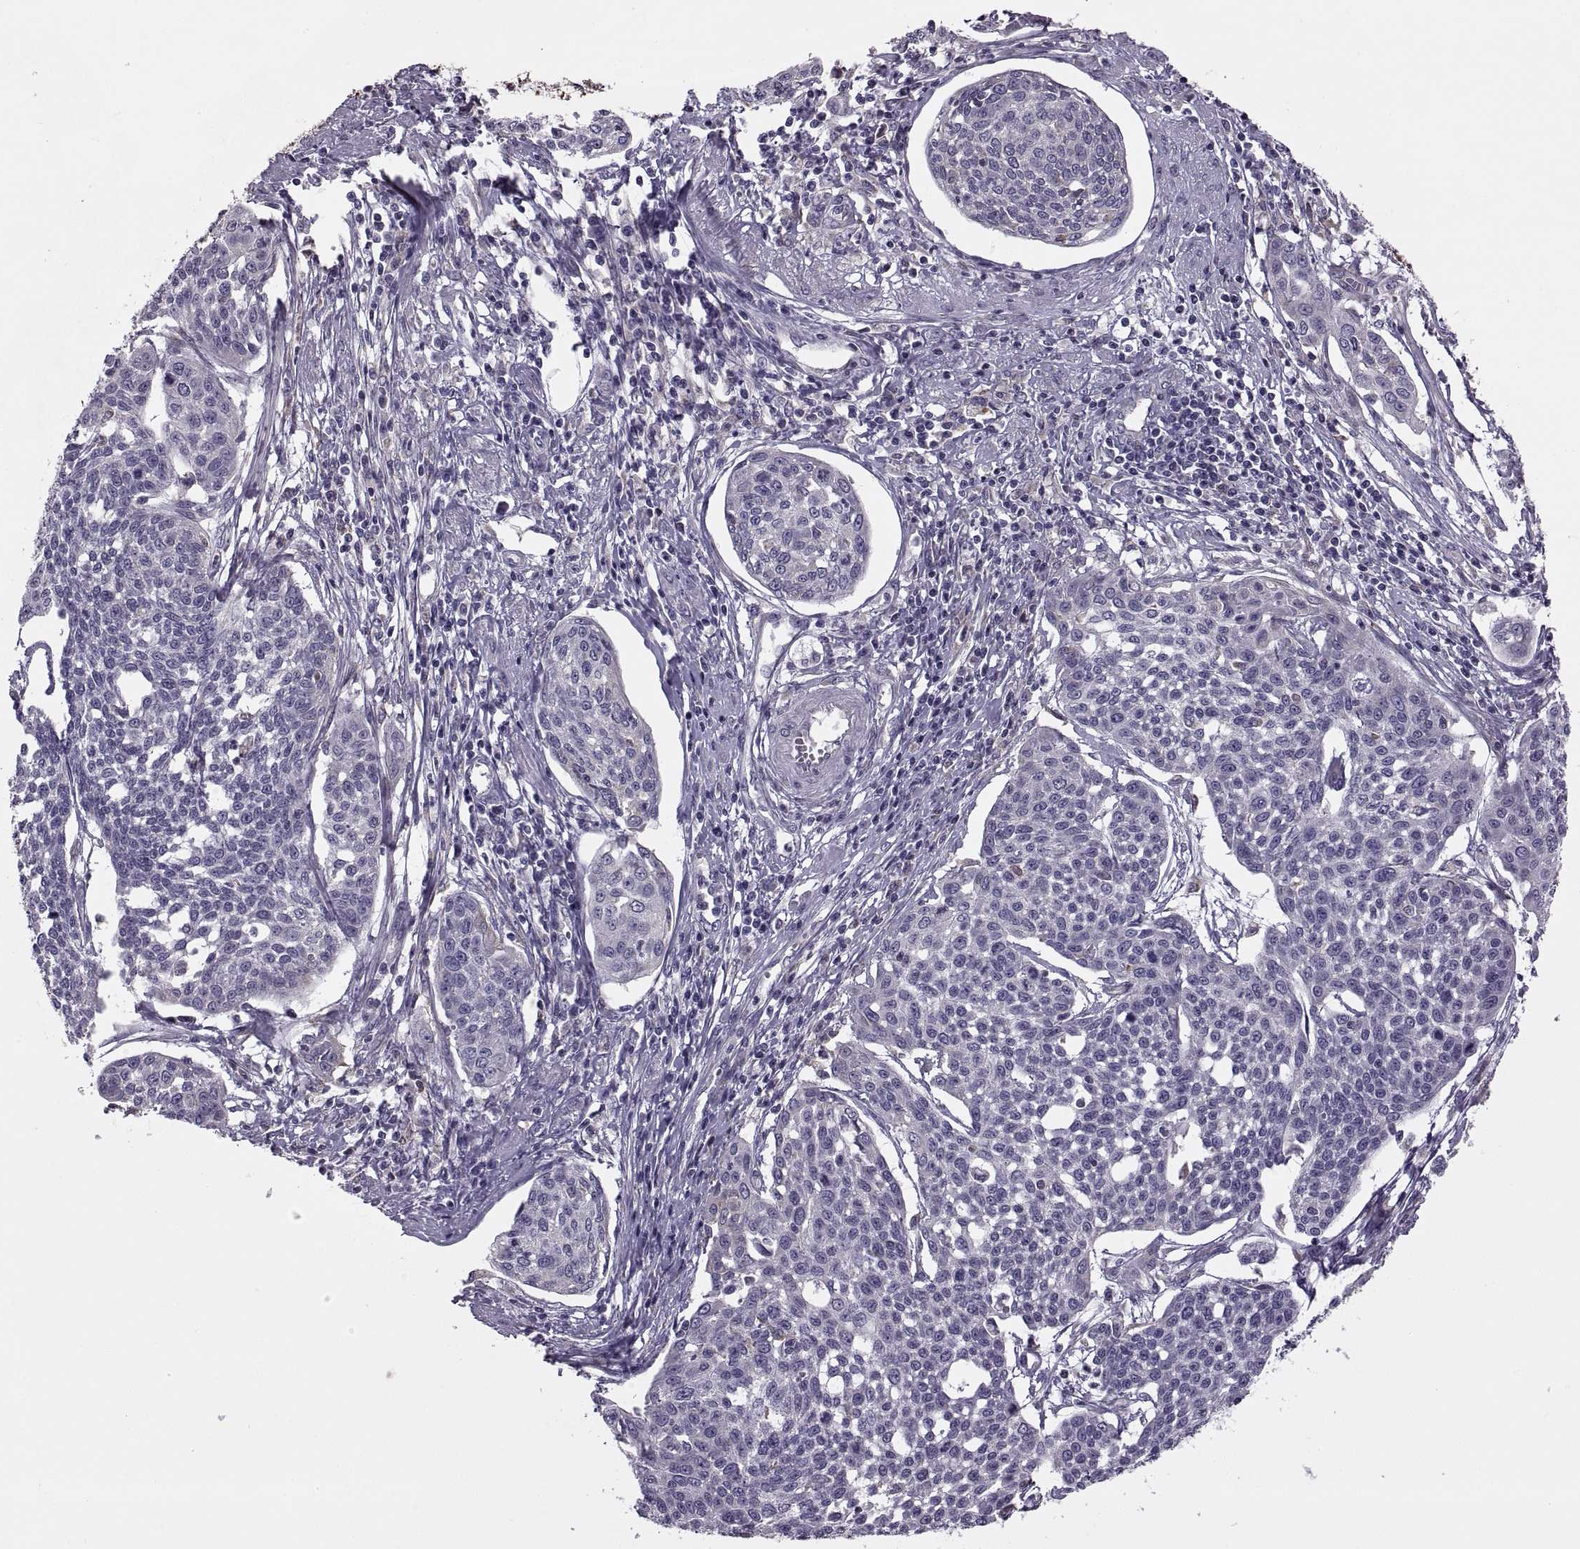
{"staining": {"intensity": "negative", "quantity": "none", "location": "none"}, "tissue": "cervical cancer", "cell_type": "Tumor cells", "image_type": "cancer", "snomed": [{"axis": "morphology", "description": "Squamous cell carcinoma, NOS"}, {"axis": "topography", "description": "Cervix"}], "caption": "An immunohistochemistry image of cervical cancer is shown. There is no staining in tumor cells of cervical cancer.", "gene": "LETM2", "patient": {"sex": "female", "age": 34}}